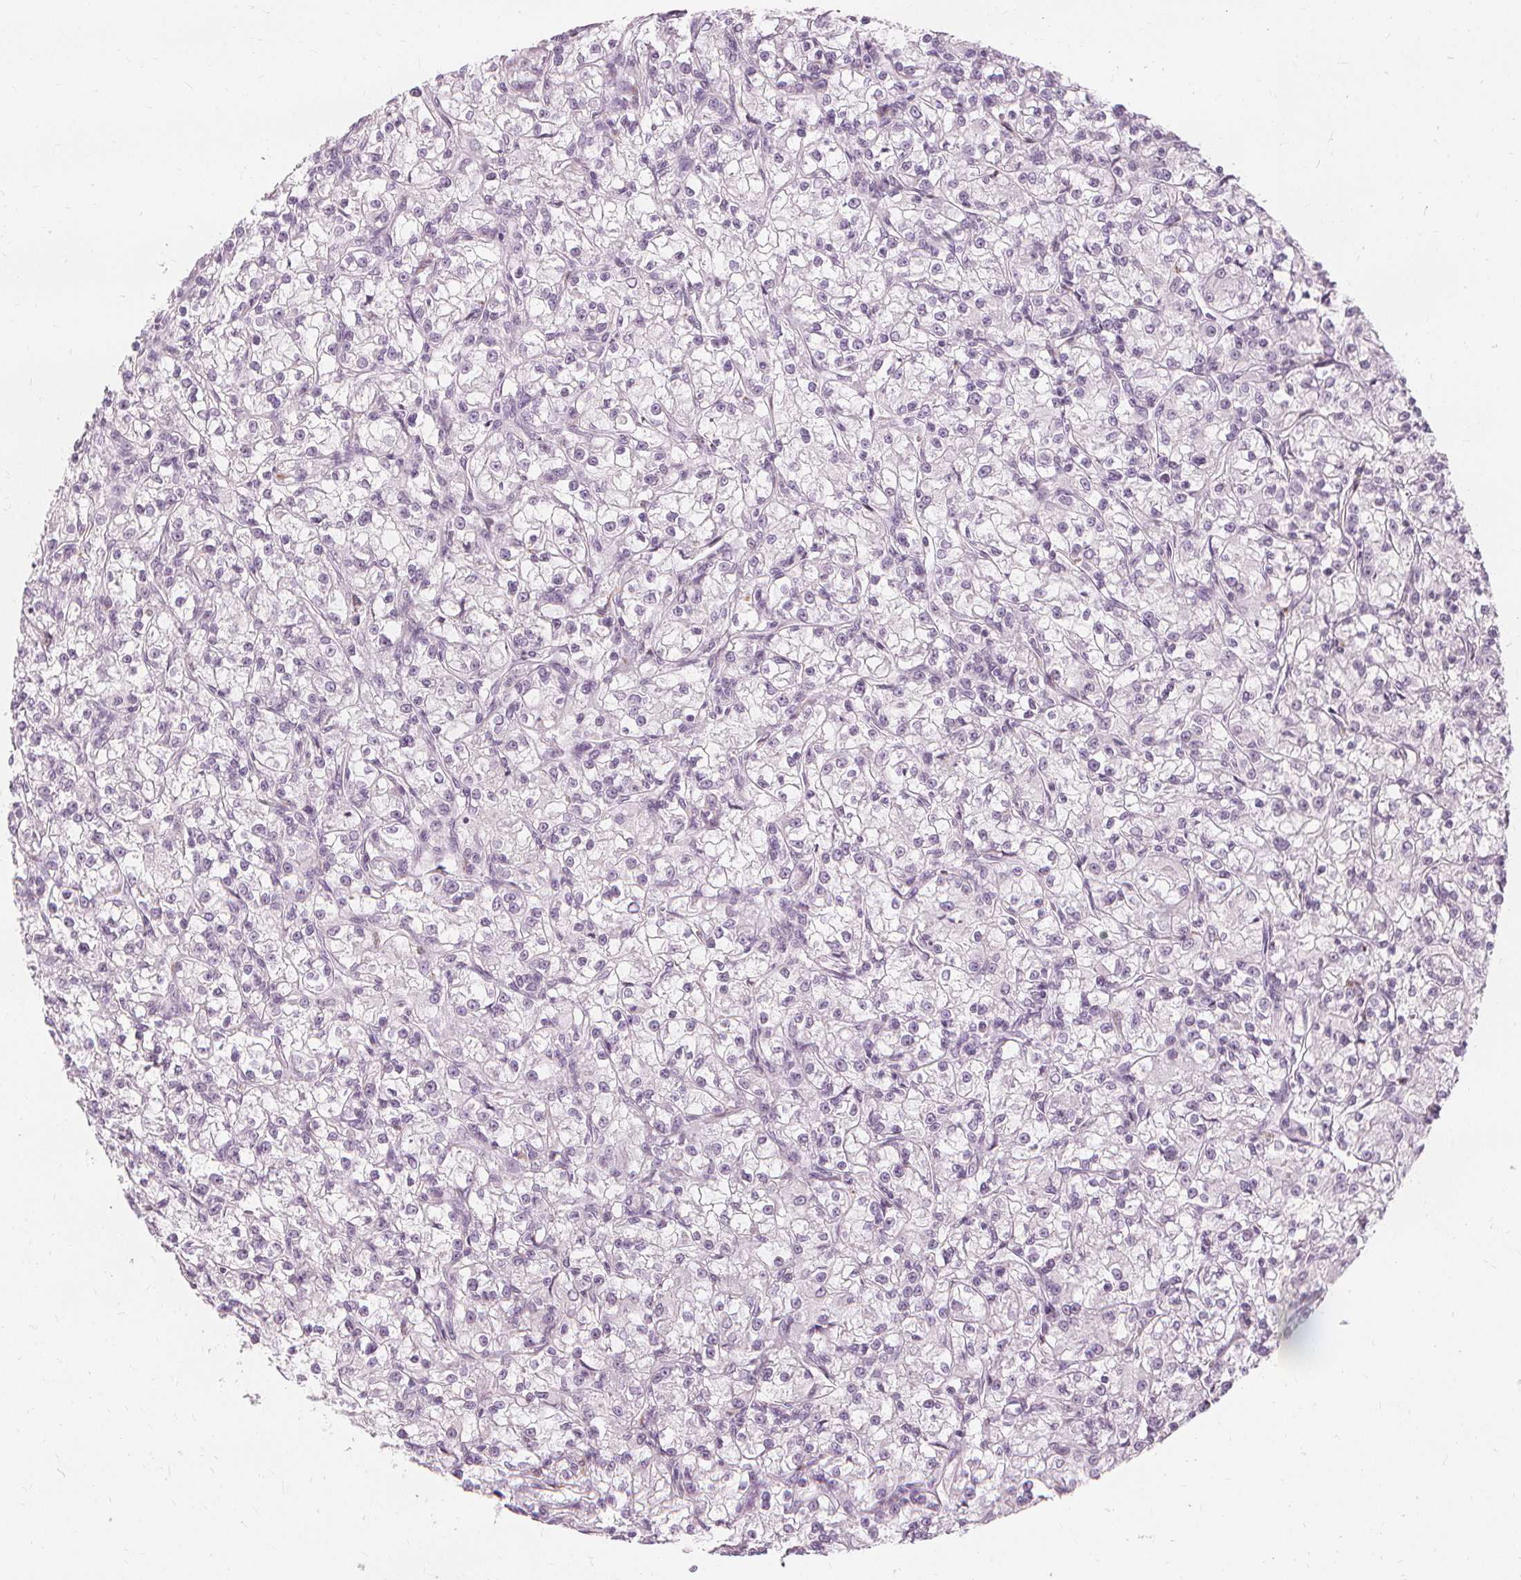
{"staining": {"intensity": "negative", "quantity": "none", "location": "none"}, "tissue": "renal cancer", "cell_type": "Tumor cells", "image_type": "cancer", "snomed": [{"axis": "morphology", "description": "Adenocarcinoma, NOS"}, {"axis": "topography", "description": "Kidney"}], "caption": "The photomicrograph shows no staining of tumor cells in adenocarcinoma (renal).", "gene": "TFF1", "patient": {"sex": "female", "age": 59}}